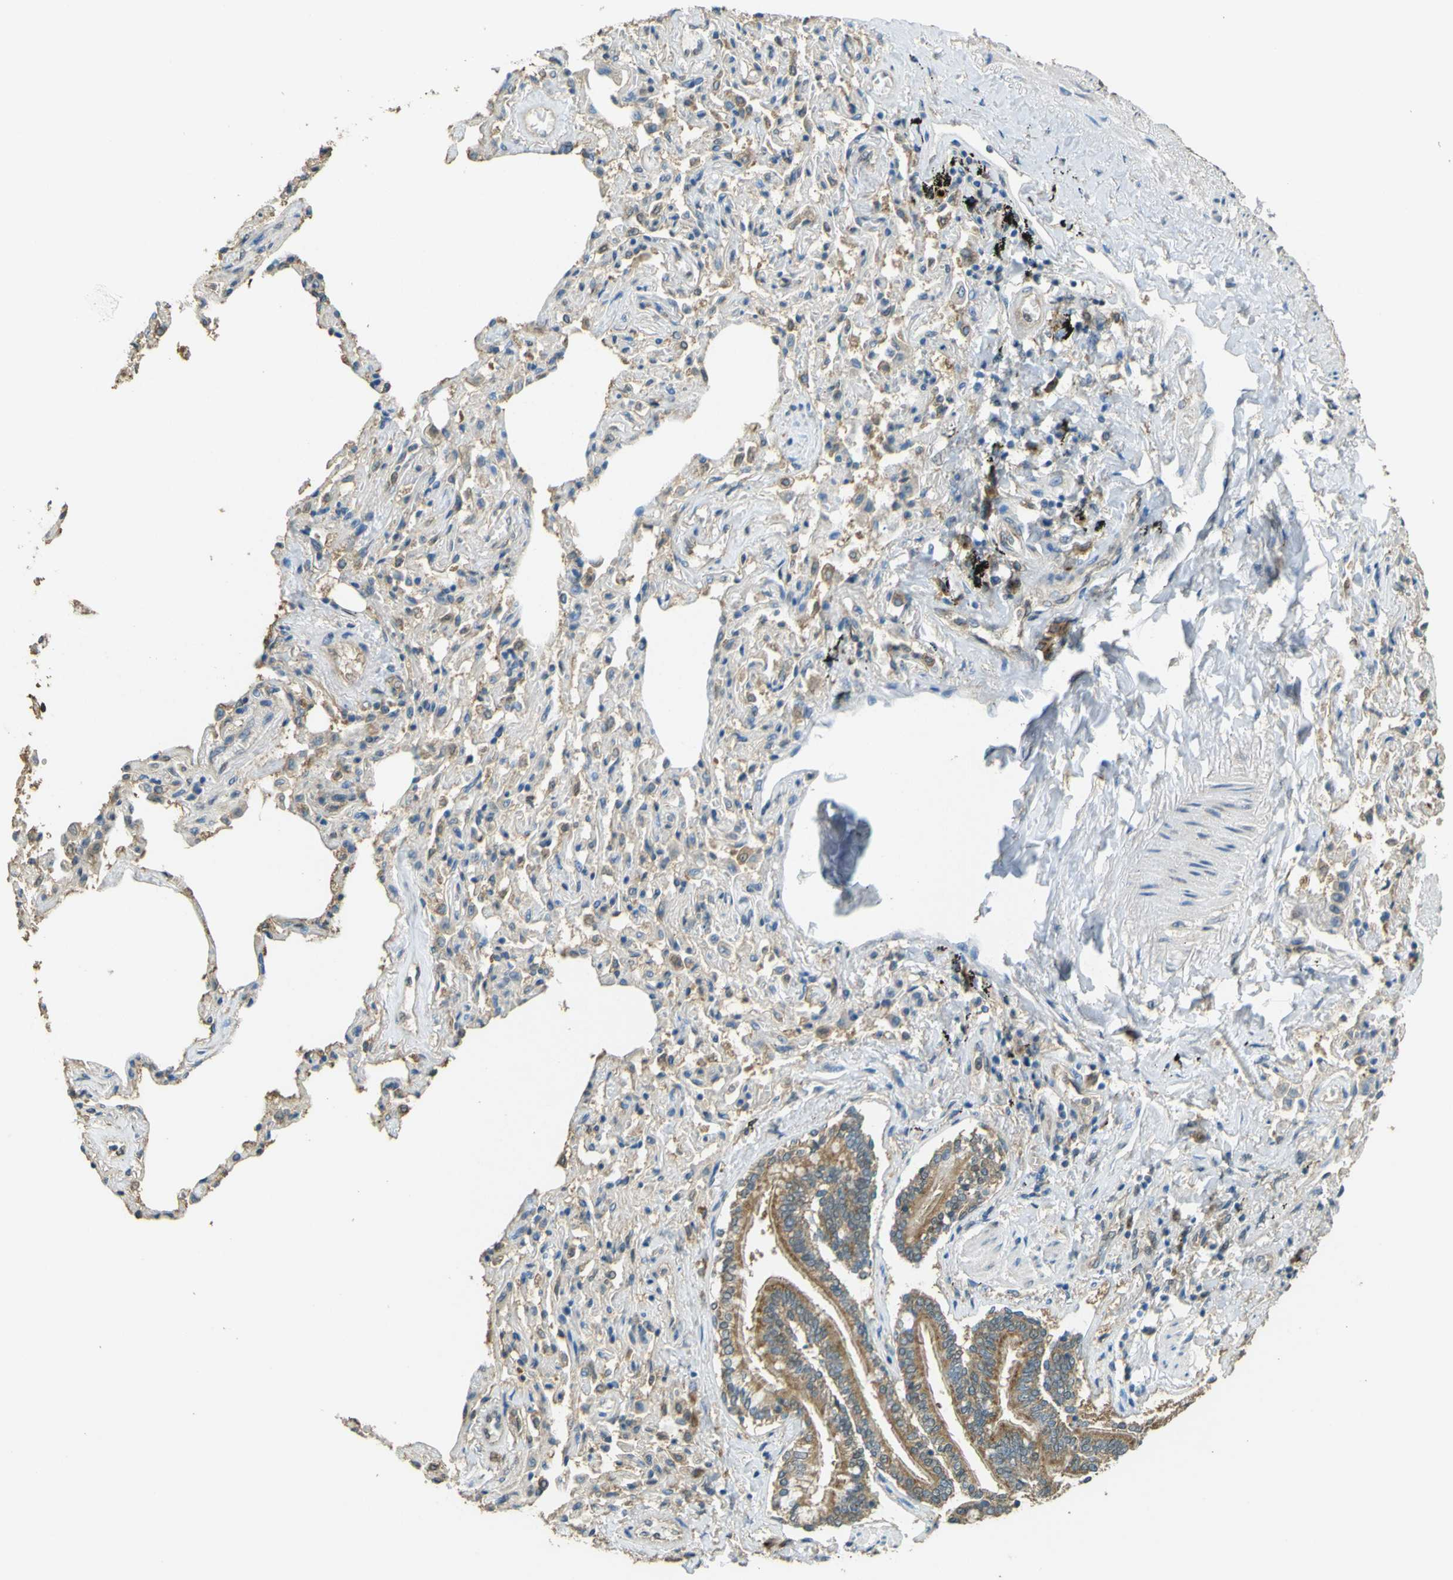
{"staining": {"intensity": "strong", "quantity": ">75%", "location": "cytoplasmic/membranous"}, "tissue": "bronchus", "cell_type": "Respiratory epithelial cells", "image_type": "normal", "snomed": [{"axis": "morphology", "description": "Normal tissue, NOS"}, {"axis": "topography", "description": "Bronchus"}, {"axis": "topography", "description": "Lung"}], "caption": "Protein staining demonstrates strong cytoplasmic/membranous expression in about >75% of respiratory epithelial cells in benign bronchus. (Stains: DAB in brown, nuclei in blue, Microscopy: brightfield microscopy at high magnification).", "gene": "GOLGA1", "patient": {"sex": "male", "age": 64}}